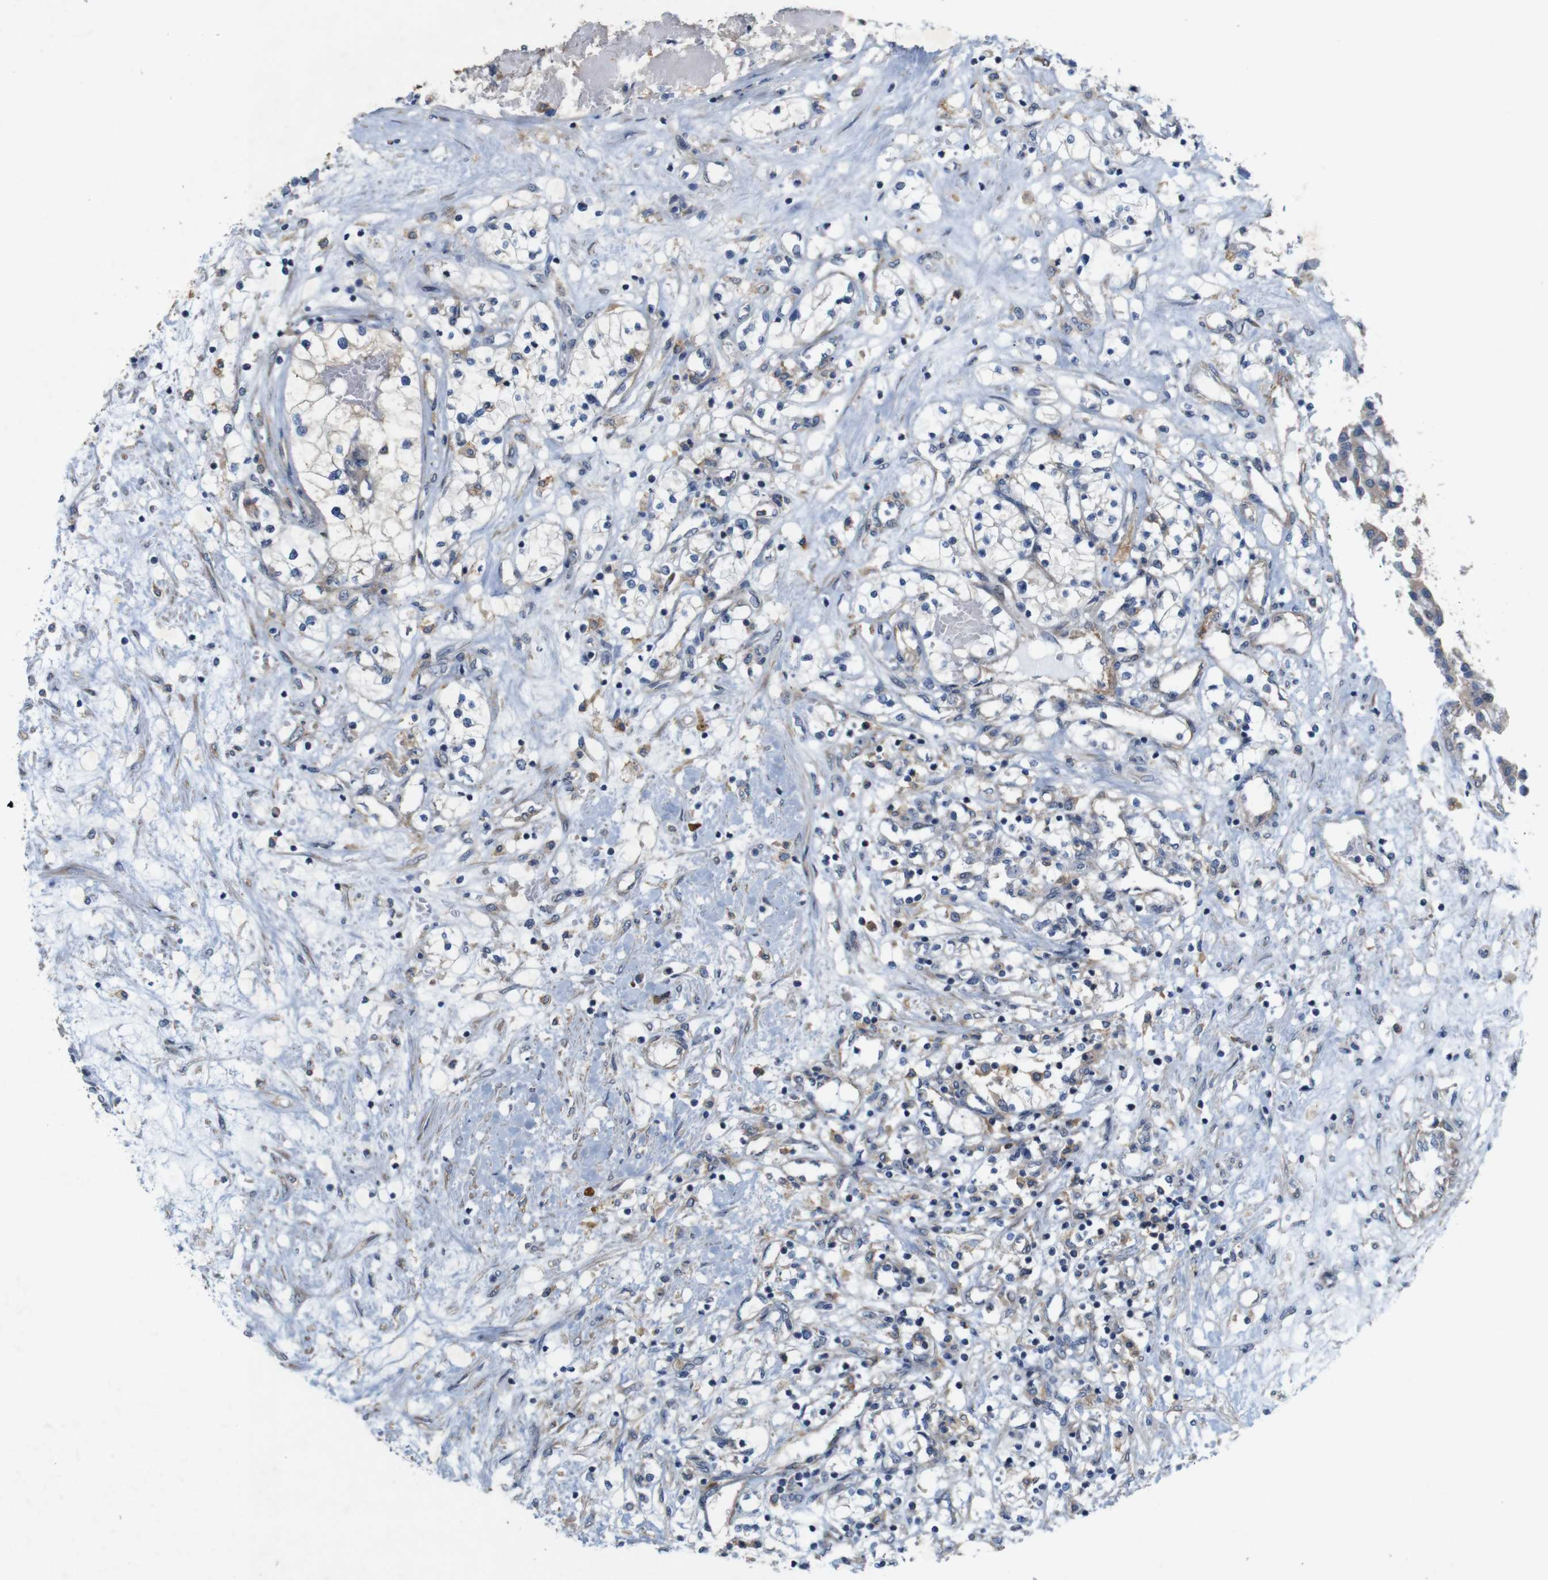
{"staining": {"intensity": "negative", "quantity": "none", "location": "none"}, "tissue": "renal cancer", "cell_type": "Tumor cells", "image_type": "cancer", "snomed": [{"axis": "morphology", "description": "Adenocarcinoma, NOS"}, {"axis": "topography", "description": "Kidney"}], "caption": "Tumor cells show no significant expression in adenocarcinoma (renal). (Immunohistochemistry (ihc), brightfield microscopy, high magnification).", "gene": "SIGLEC8", "patient": {"sex": "male", "age": 68}}